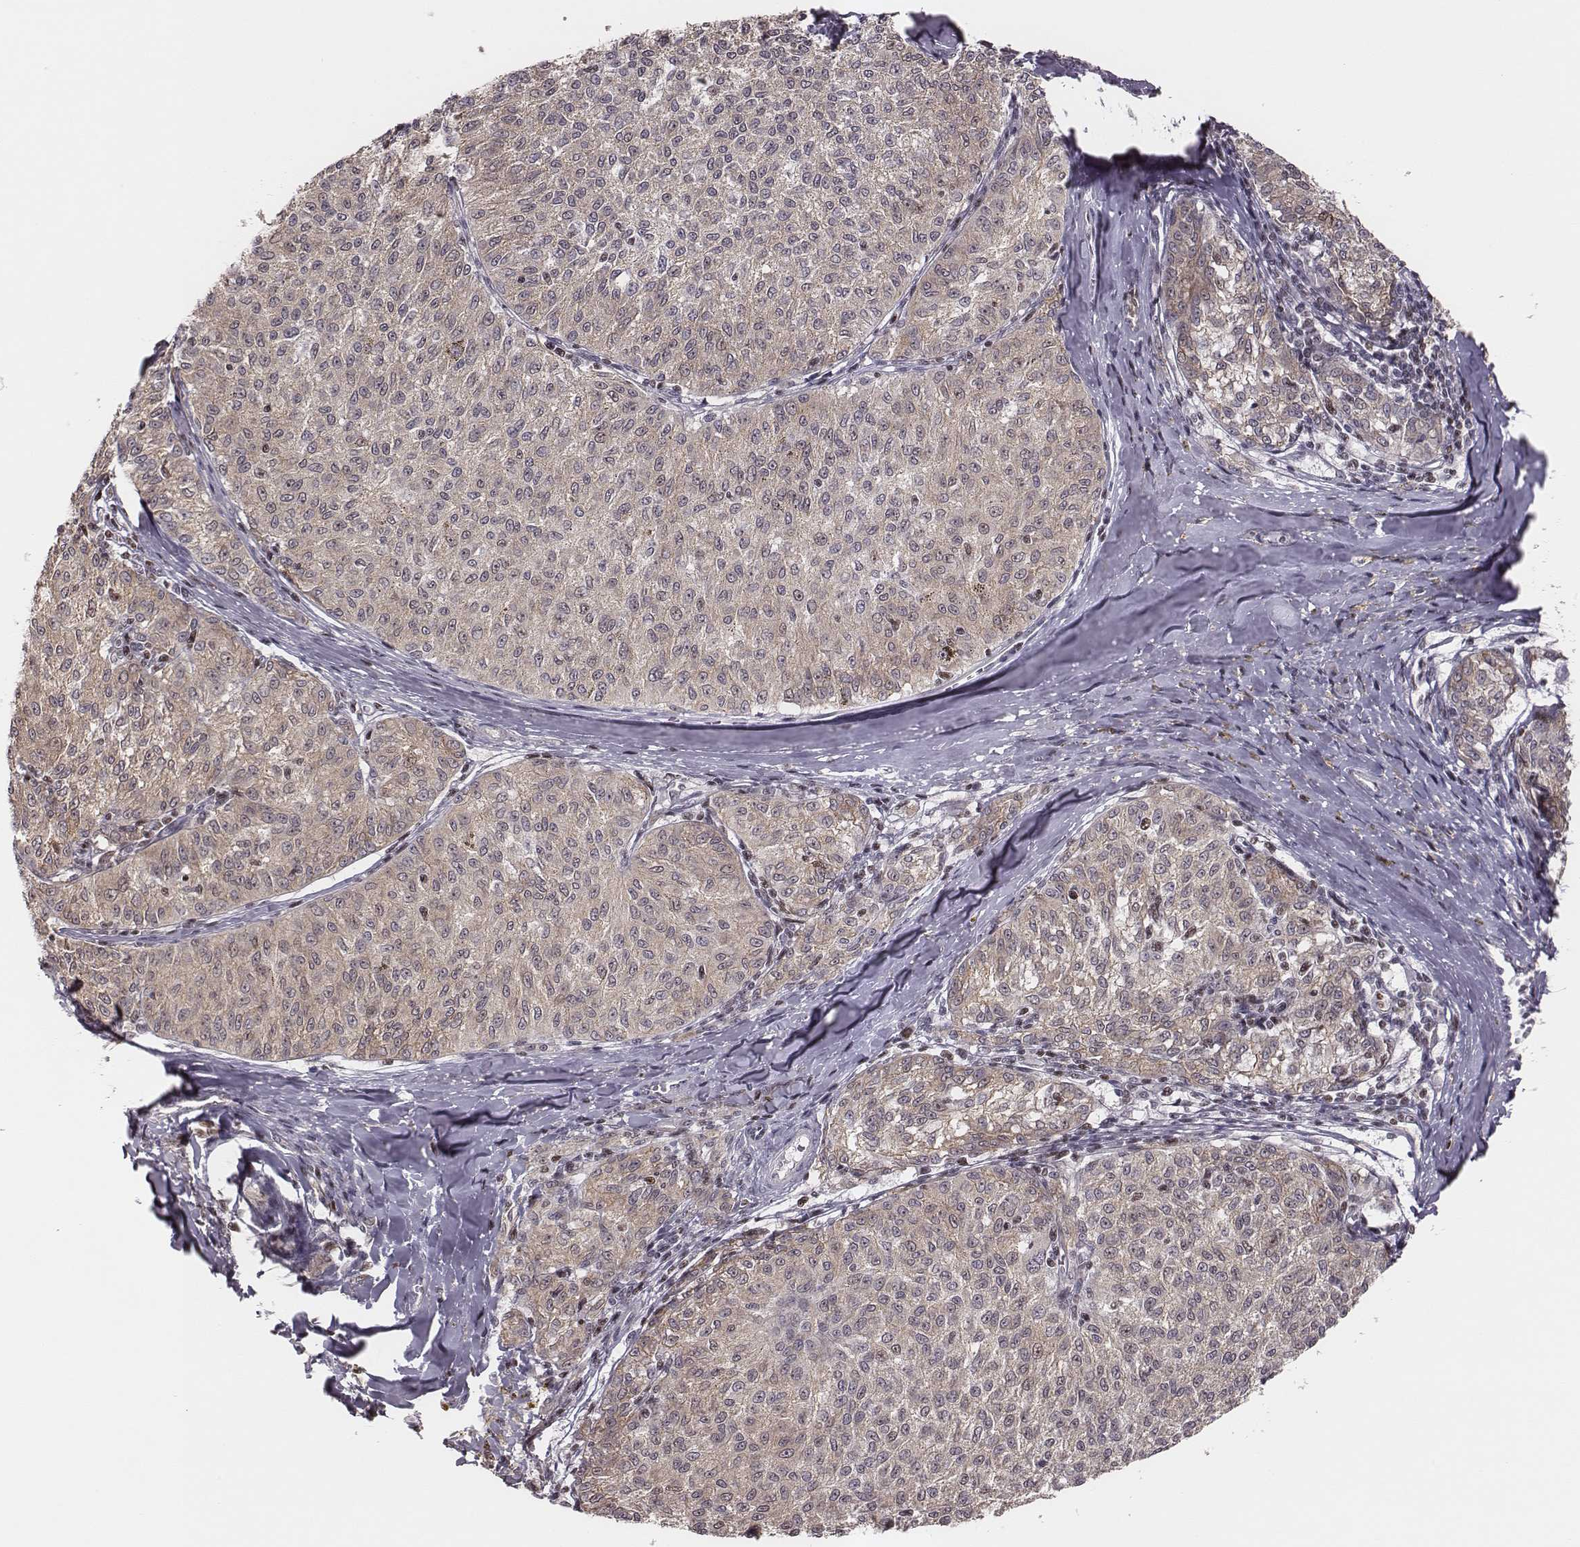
{"staining": {"intensity": "weak", "quantity": "25%-75%", "location": "cytoplasmic/membranous"}, "tissue": "melanoma", "cell_type": "Tumor cells", "image_type": "cancer", "snomed": [{"axis": "morphology", "description": "Malignant melanoma, NOS"}, {"axis": "topography", "description": "Skin"}], "caption": "A low amount of weak cytoplasmic/membranous positivity is seen in approximately 25%-75% of tumor cells in melanoma tissue.", "gene": "WDR59", "patient": {"sex": "female", "age": 72}}